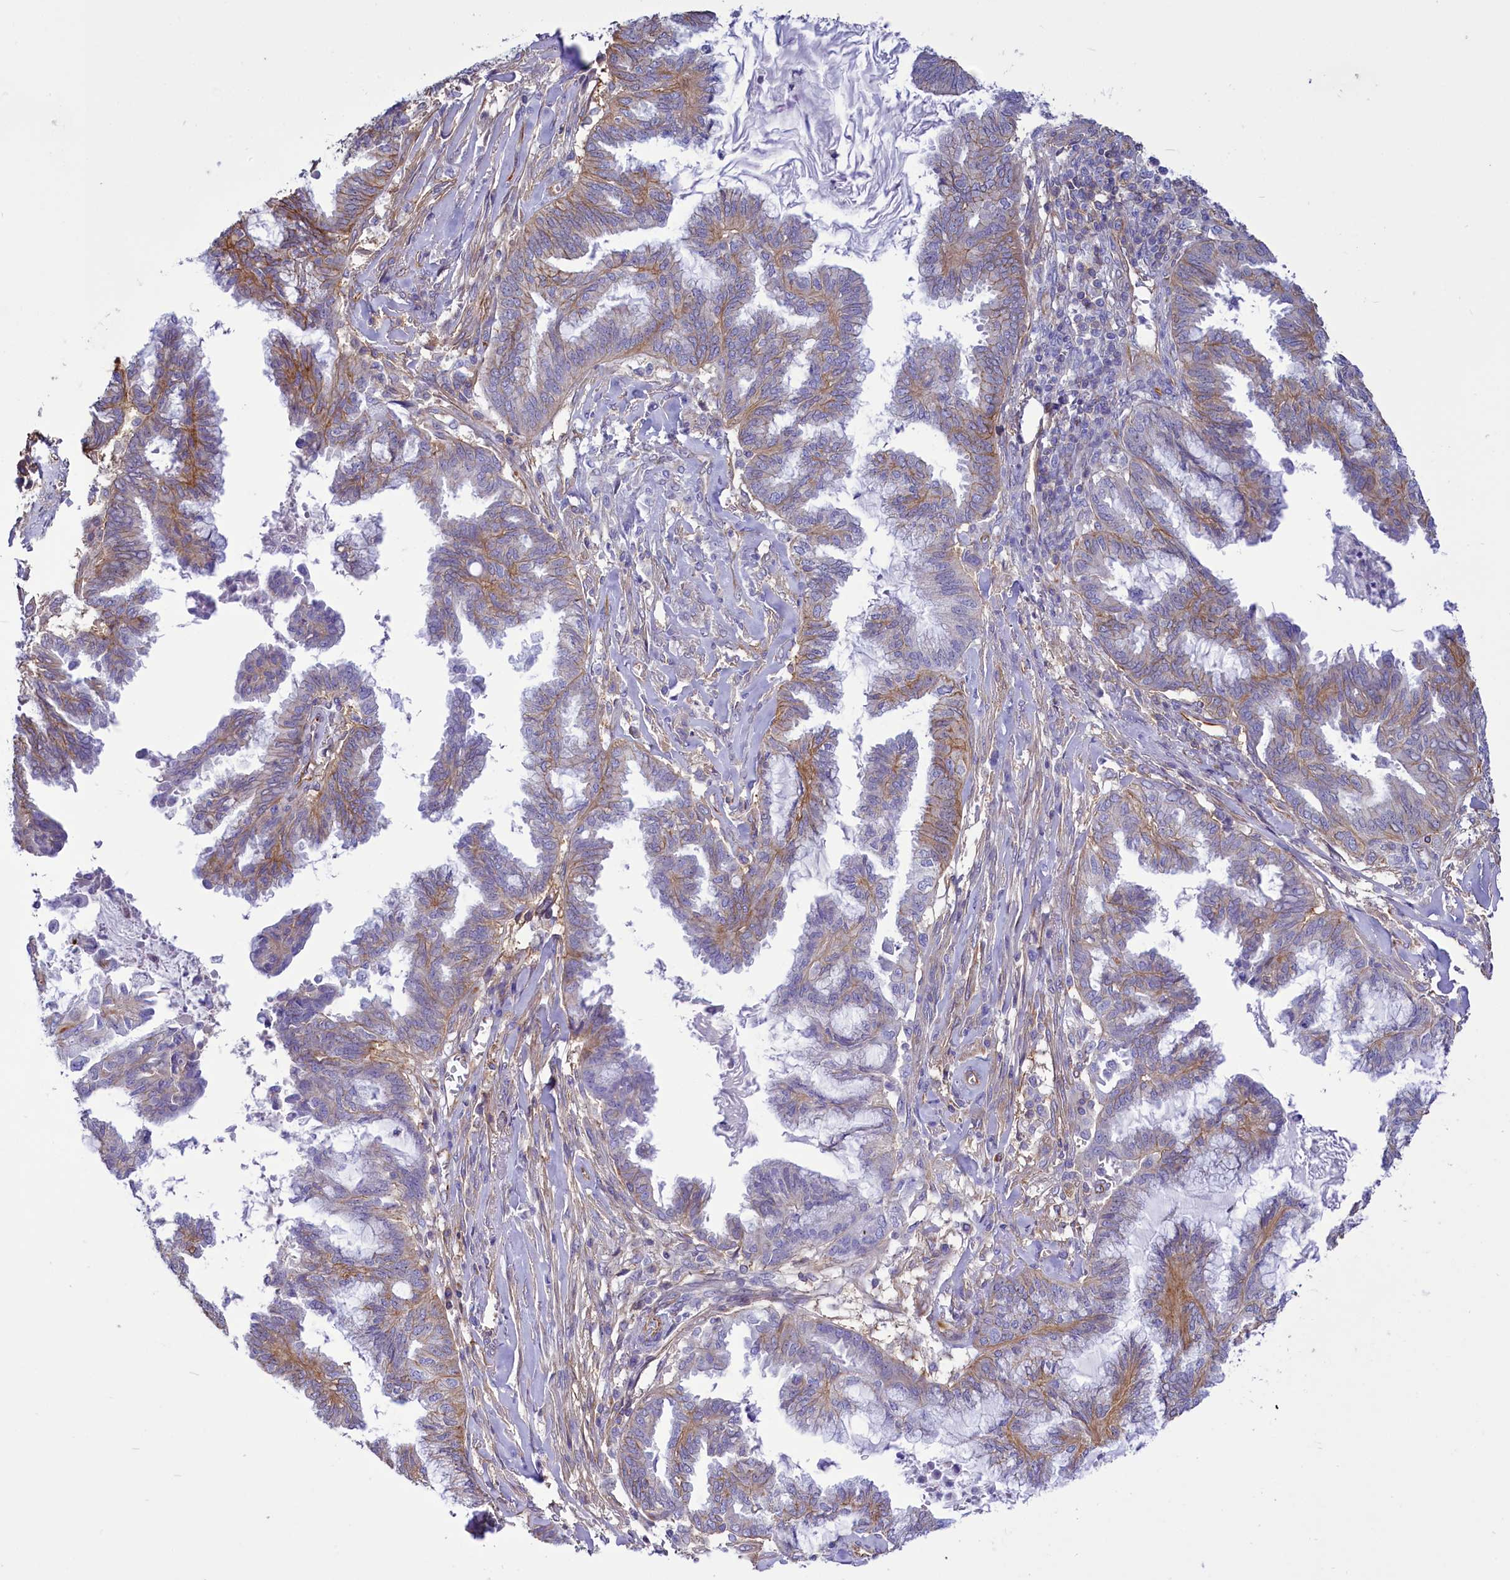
{"staining": {"intensity": "moderate", "quantity": "25%-75%", "location": "cytoplasmic/membranous"}, "tissue": "endometrial cancer", "cell_type": "Tumor cells", "image_type": "cancer", "snomed": [{"axis": "morphology", "description": "Adenocarcinoma, NOS"}, {"axis": "topography", "description": "Endometrium"}], "caption": "Protein staining of endometrial cancer (adenocarcinoma) tissue shows moderate cytoplasmic/membranous positivity in approximately 25%-75% of tumor cells. (DAB IHC with brightfield microscopy, high magnification).", "gene": "CD99", "patient": {"sex": "female", "age": 86}}